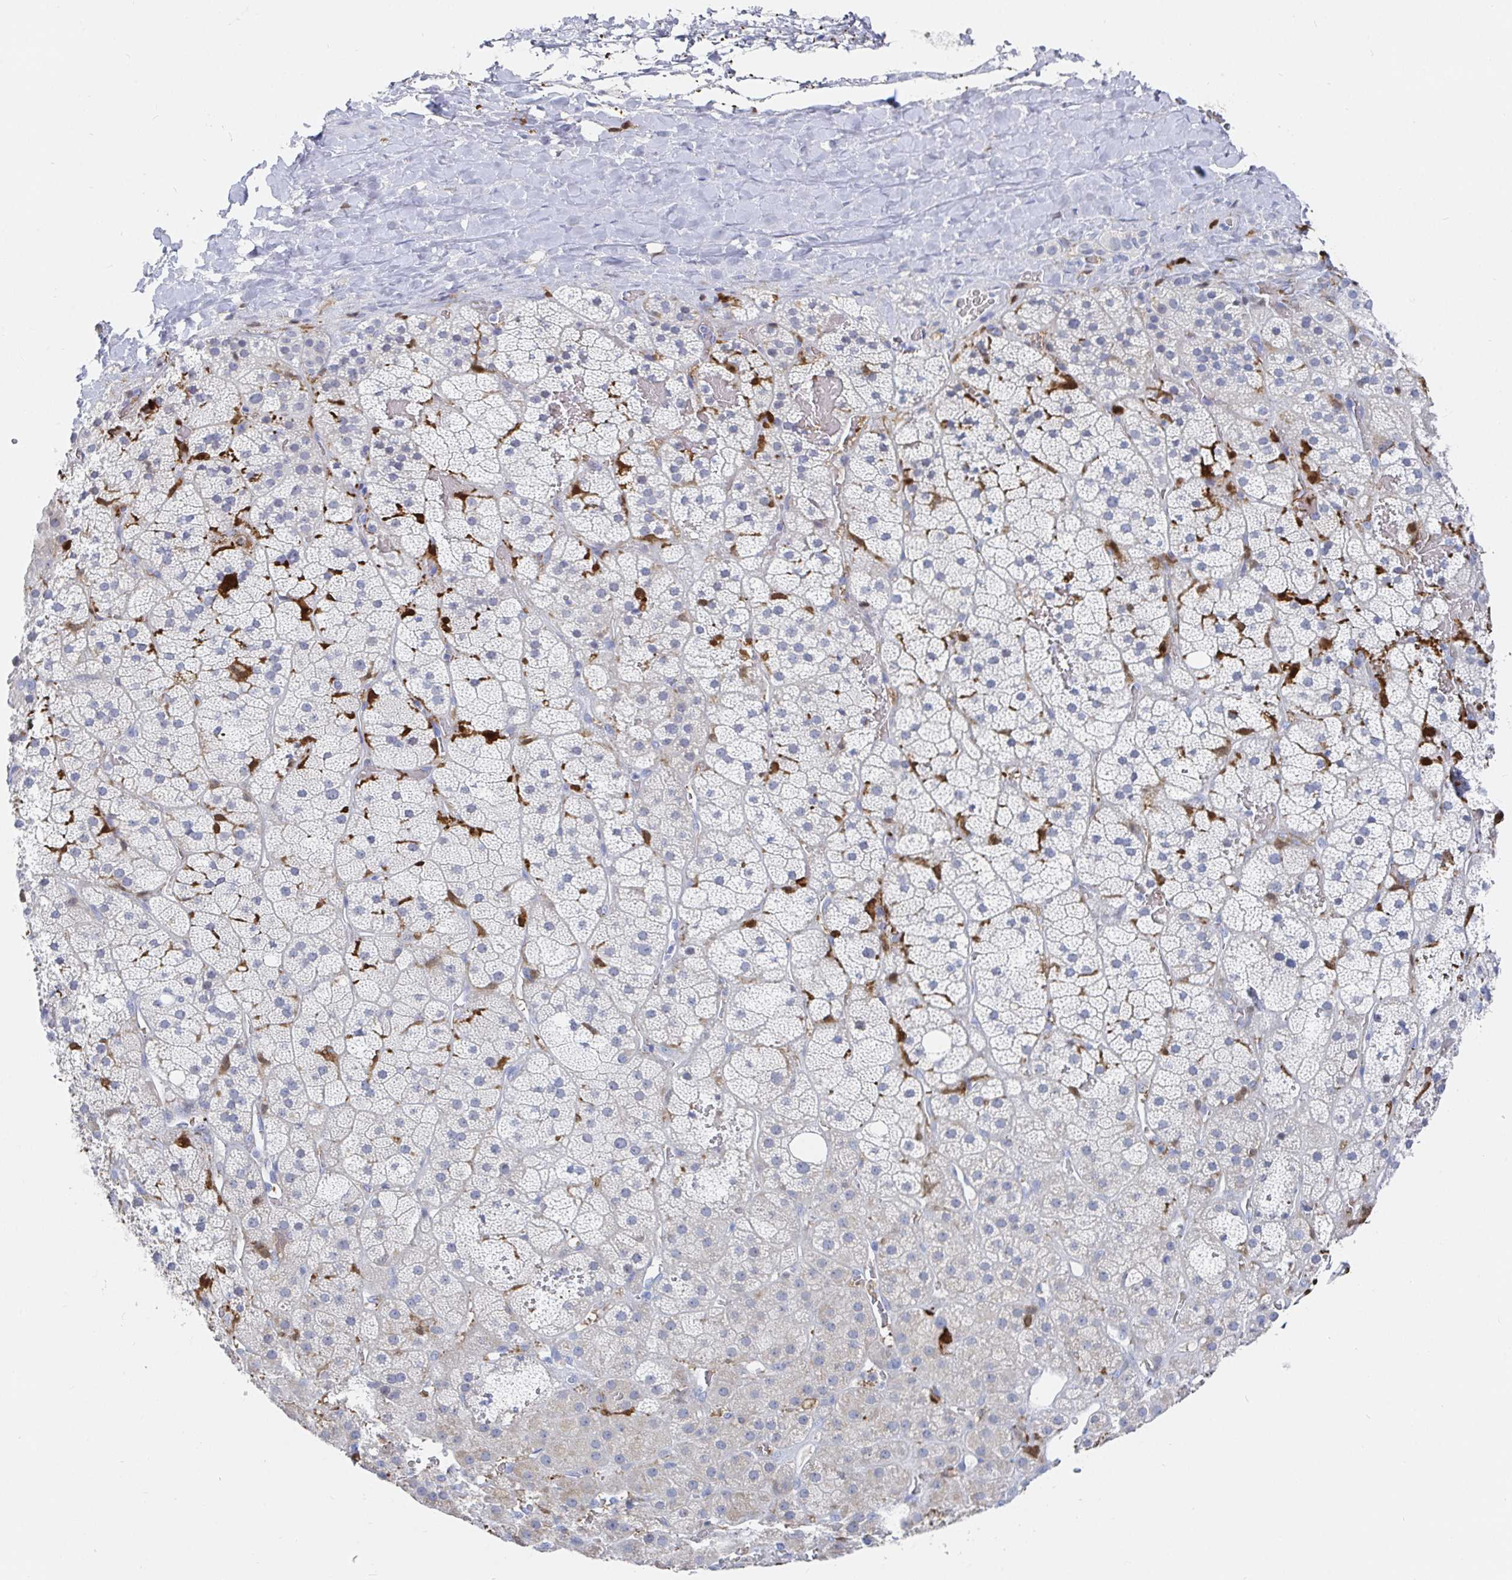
{"staining": {"intensity": "negative", "quantity": "none", "location": "none"}, "tissue": "adrenal gland", "cell_type": "Glandular cells", "image_type": "normal", "snomed": [{"axis": "morphology", "description": "Normal tissue, NOS"}, {"axis": "topography", "description": "Adrenal gland"}], "caption": "Immunohistochemical staining of benign human adrenal gland exhibits no significant expression in glandular cells. (Immunohistochemistry (ihc), brightfield microscopy, high magnification).", "gene": "OR2A1", "patient": {"sex": "male", "age": 57}}